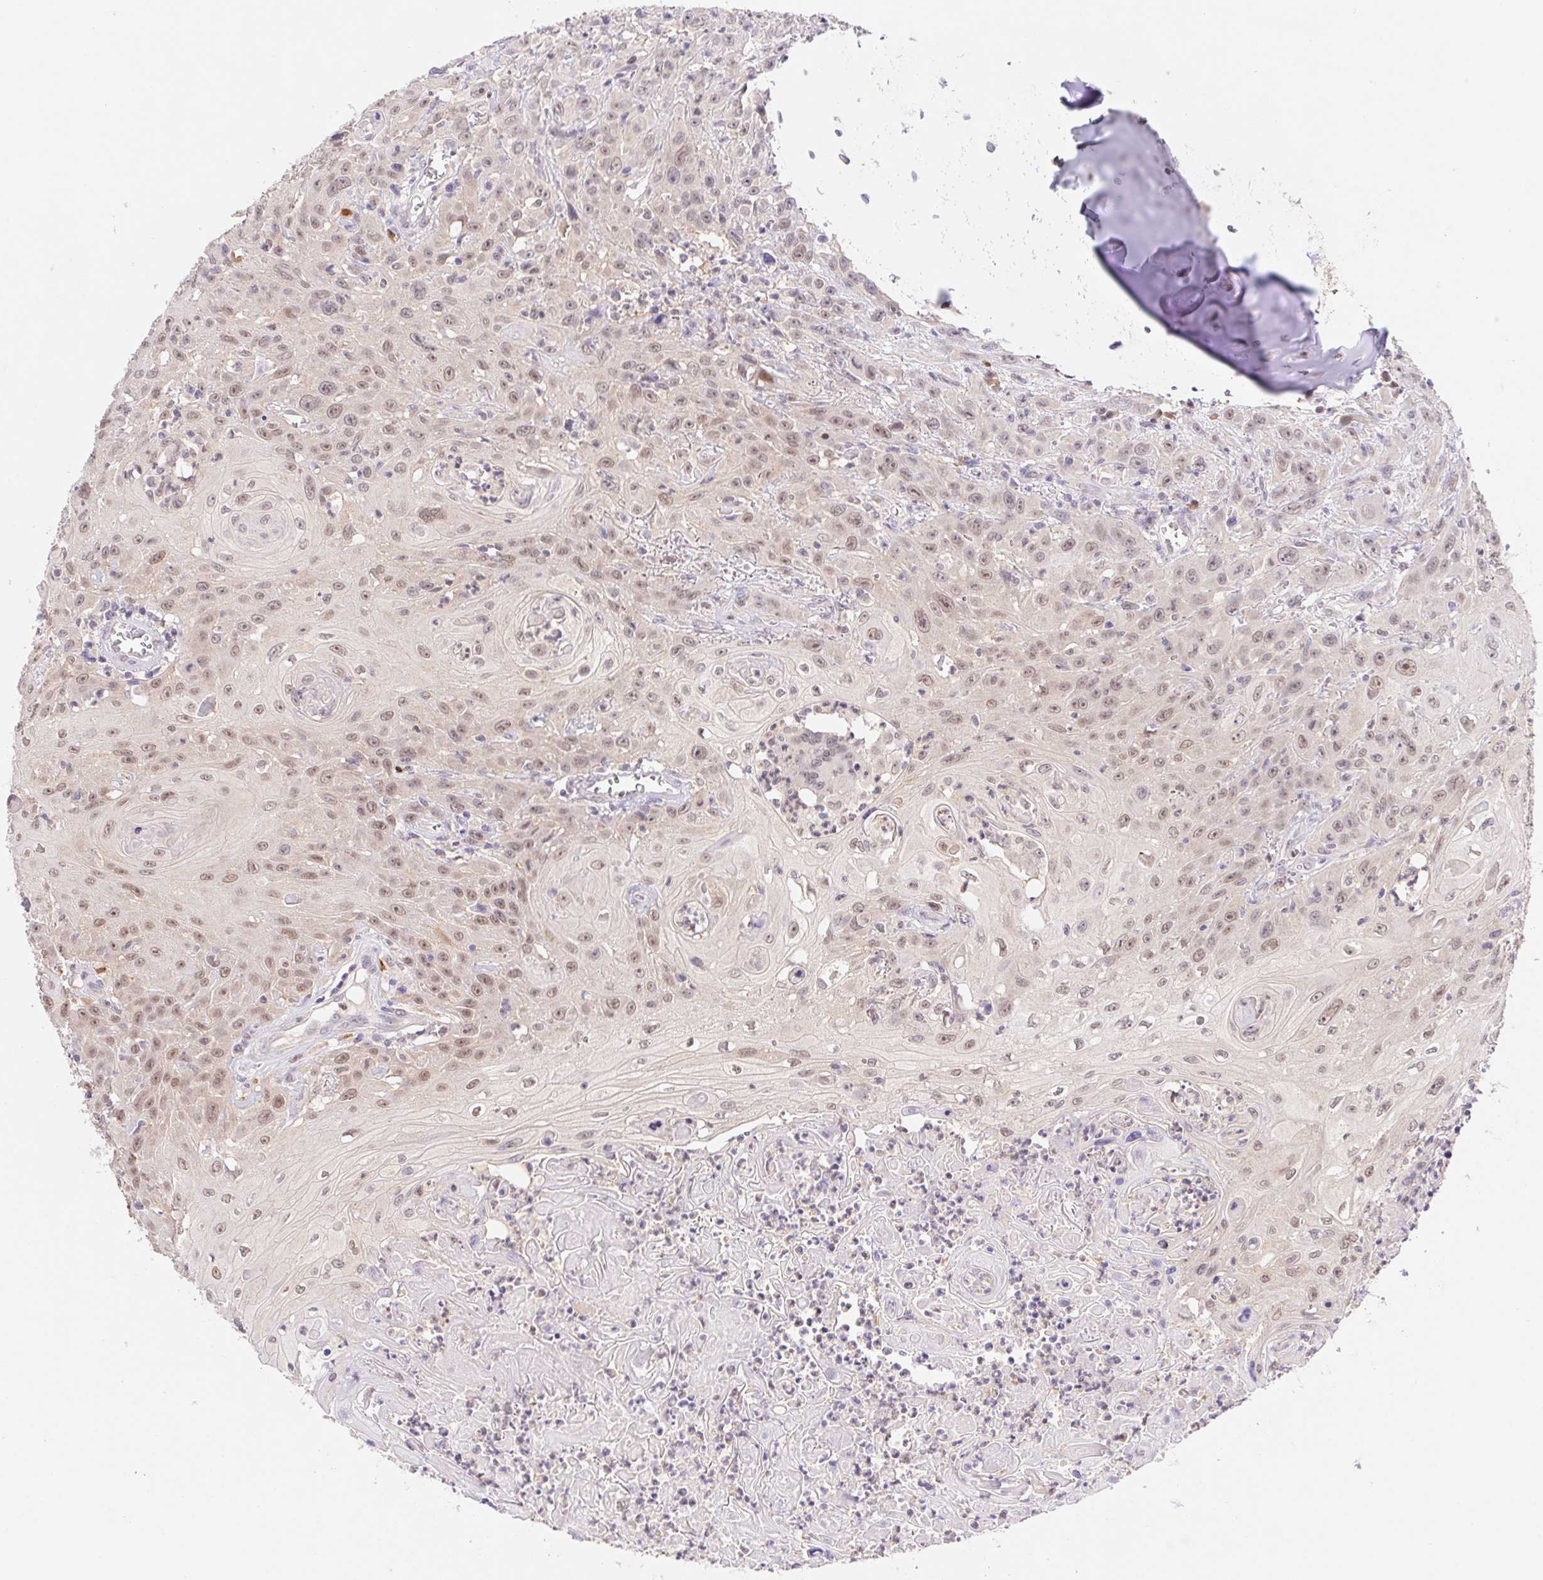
{"staining": {"intensity": "weak", "quantity": "25%-75%", "location": "nuclear"}, "tissue": "head and neck cancer", "cell_type": "Tumor cells", "image_type": "cancer", "snomed": [{"axis": "morphology", "description": "Squamous cell carcinoma, NOS"}, {"axis": "topography", "description": "Skin"}, {"axis": "topography", "description": "Head-Neck"}], "caption": "Brown immunohistochemical staining in human head and neck cancer (squamous cell carcinoma) shows weak nuclear expression in approximately 25%-75% of tumor cells.", "gene": "L3MBTL4", "patient": {"sex": "male", "age": 80}}